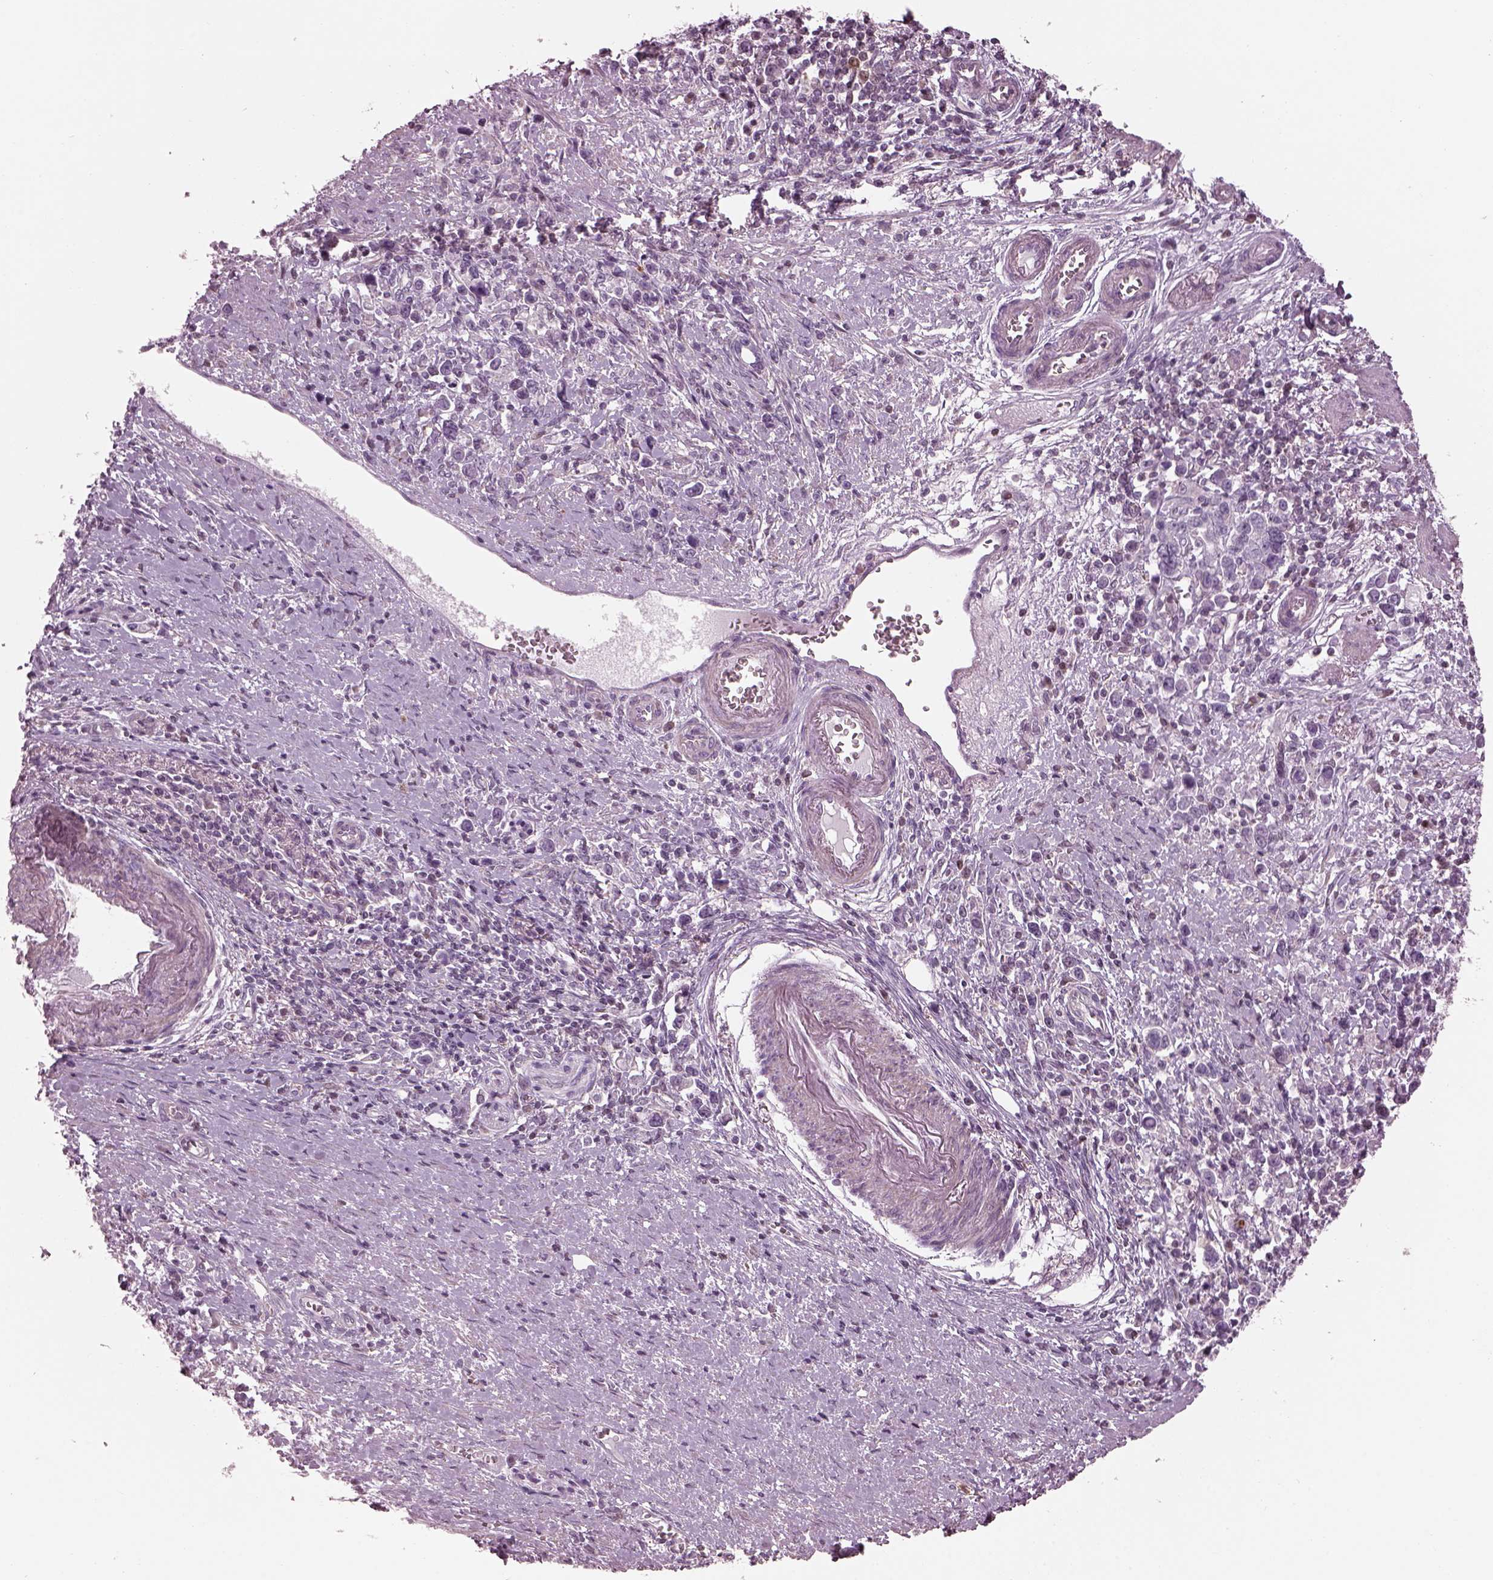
{"staining": {"intensity": "negative", "quantity": "none", "location": "none"}, "tissue": "stomach cancer", "cell_type": "Tumor cells", "image_type": "cancer", "snomed": [{"axis": "morphology", "description": "Adenocarcinoma, NOS"}, {"axis": "topography", "description": "Stomach"}], "caption": "Tumor cells show no significant protein positivity in stomach adenocarcinoma.", "gene": "BFSP1", "patient": {"sex": "male", "age": 63}}